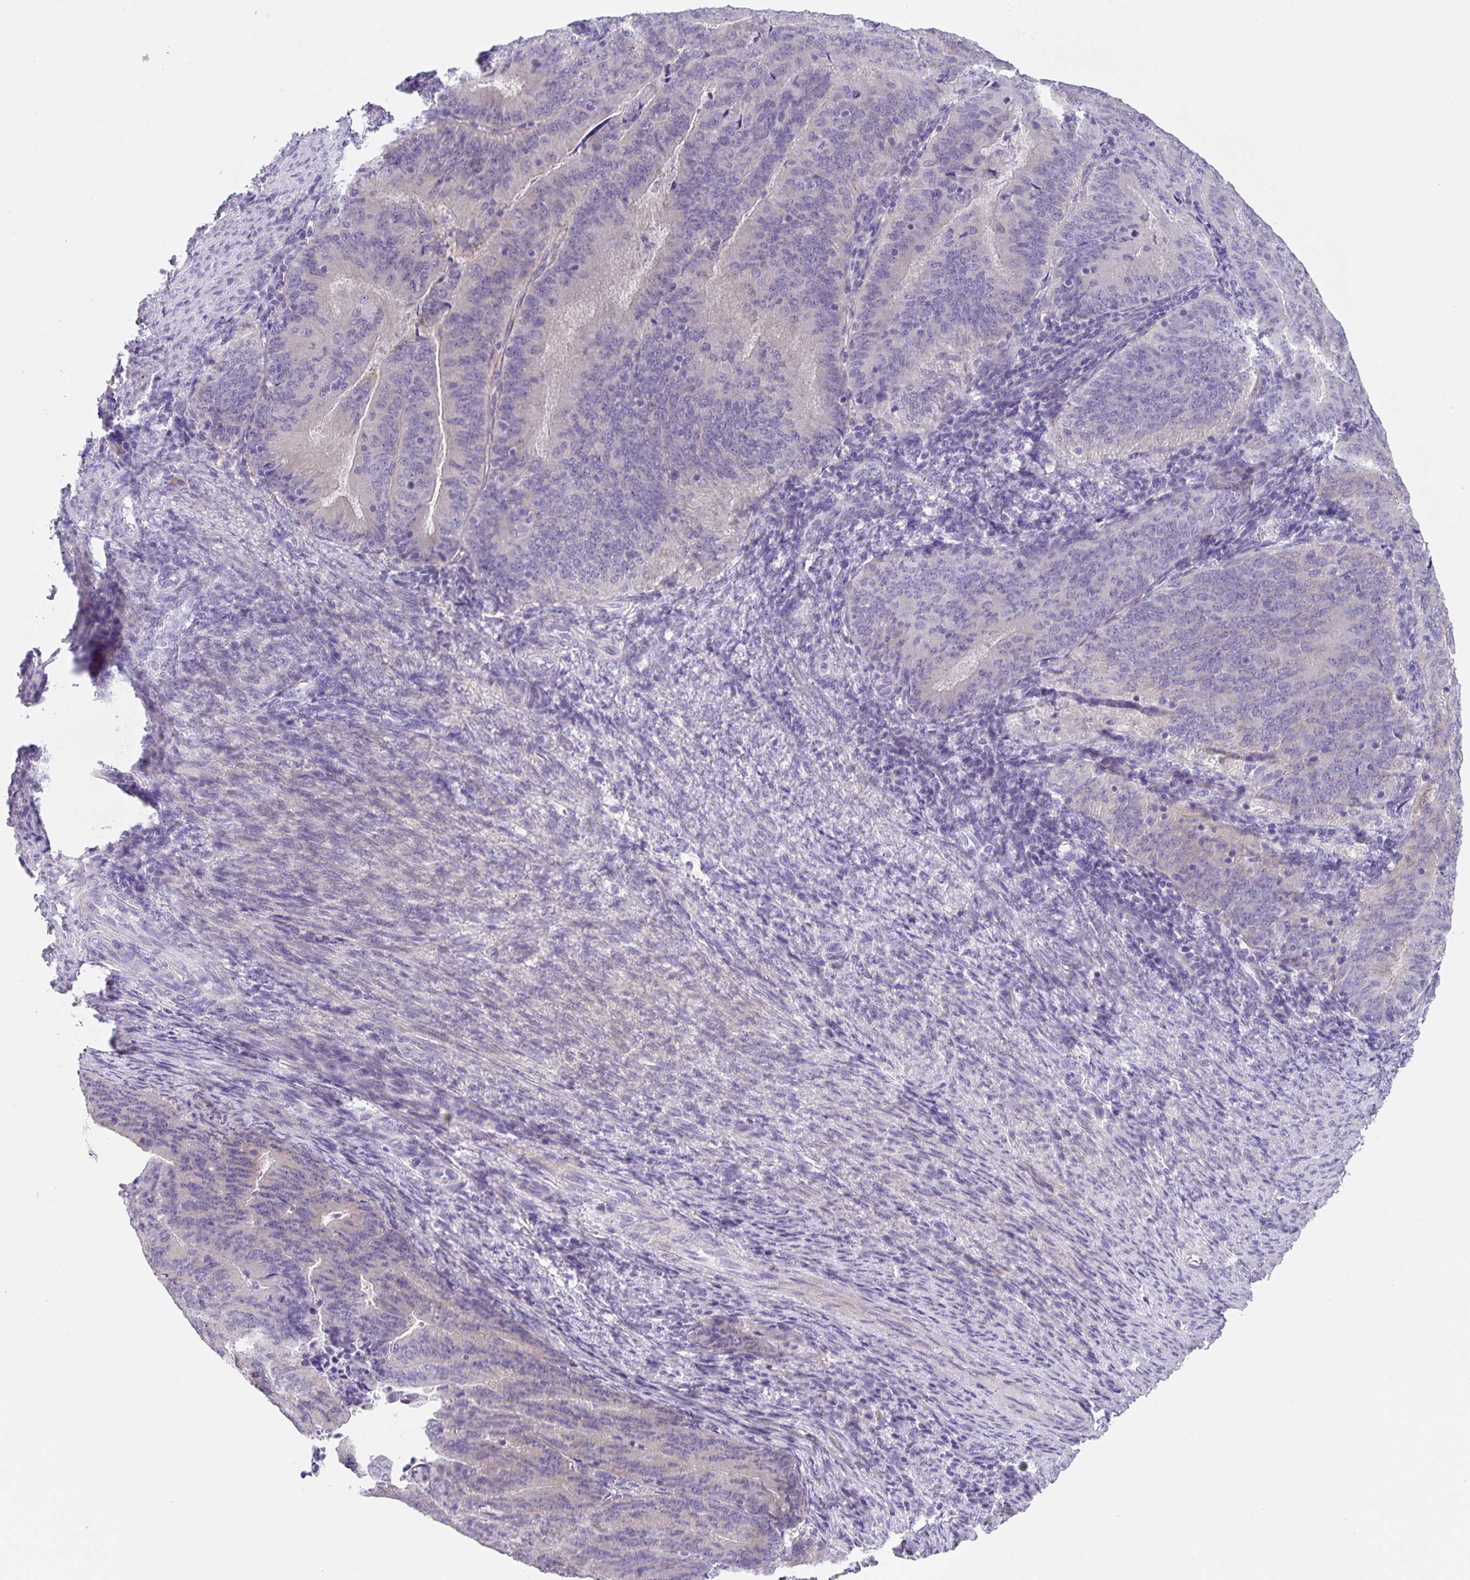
{"staining": {"intensity": "negative", "quantity": "none", "location": "none"}, "tissue": "endometrial cancer", "cell_type": "Tumor cells", "image_type": "cancer", "snomed": [{"axis": "morphology", "description": "Adenocarcinoma, NOS"}, {"axis": "topography", "description": "Endometrium"}], "caption": "Endometrial cancer was stained to show a protein in brown. There is no significant expression in tumor cells.", "gene": "PRR36", "patient": {"sex": "female", "age": 57}}